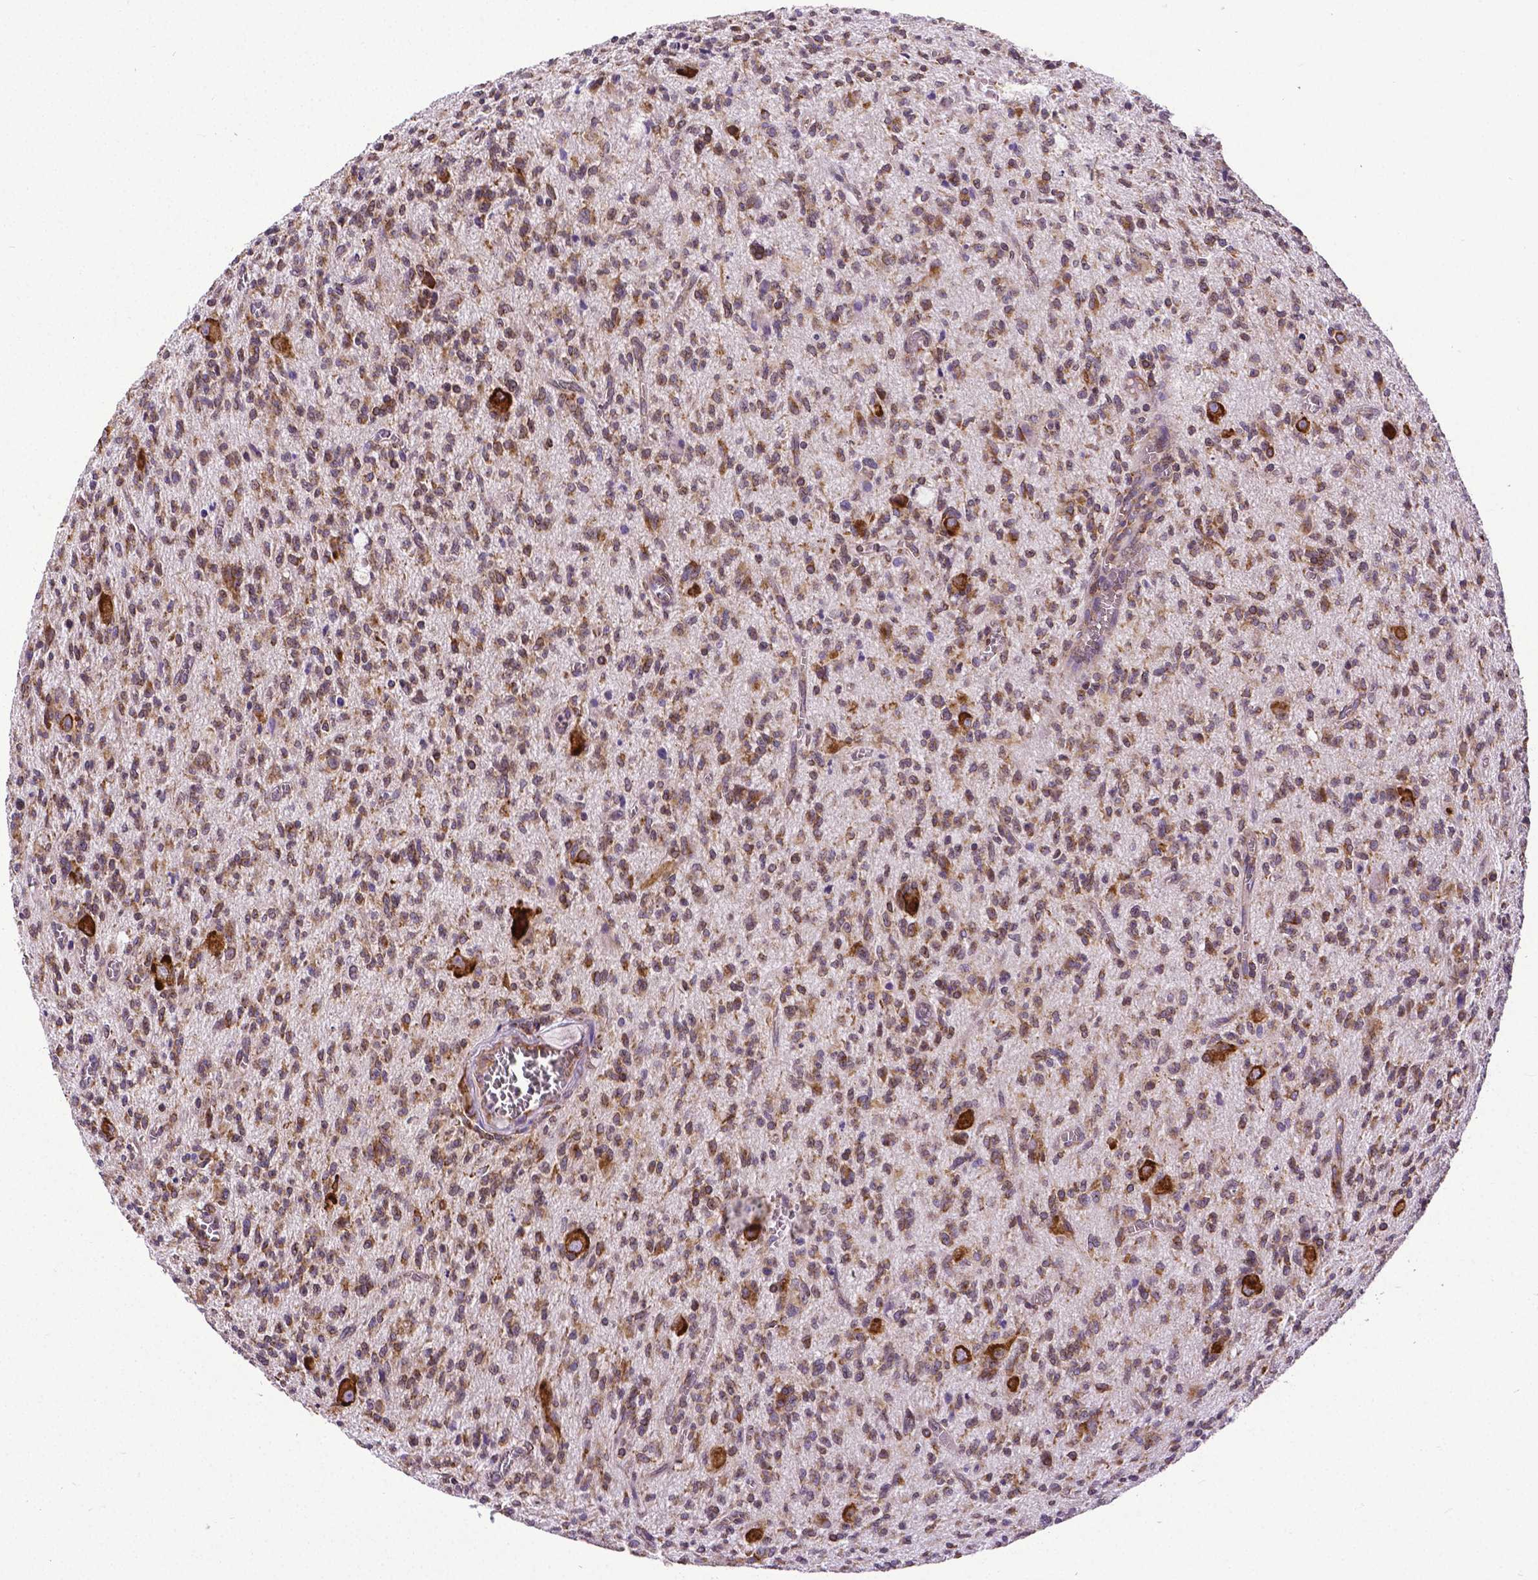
{"staining": {"intensity": "strong", "quantity": "<25%", "location": "cytoplasmic/membranous"}, "tissue": "glioma", "cell_type": "Tumor cells", "image_type": "cancer", "snomed": [{"axis": "morphology", "description": "Glioma, malignant, Low grade"}, {"axis": "topography", "description": "Brain"}], "caption": "Protein positivity by immunohistochemistry (IHC) shows strong cytoplasmic/membranous expression in approximately <25% of tumor cells in glioma.", "gene": "MTDH", "patient": {"sex": "male", "age": 64}}